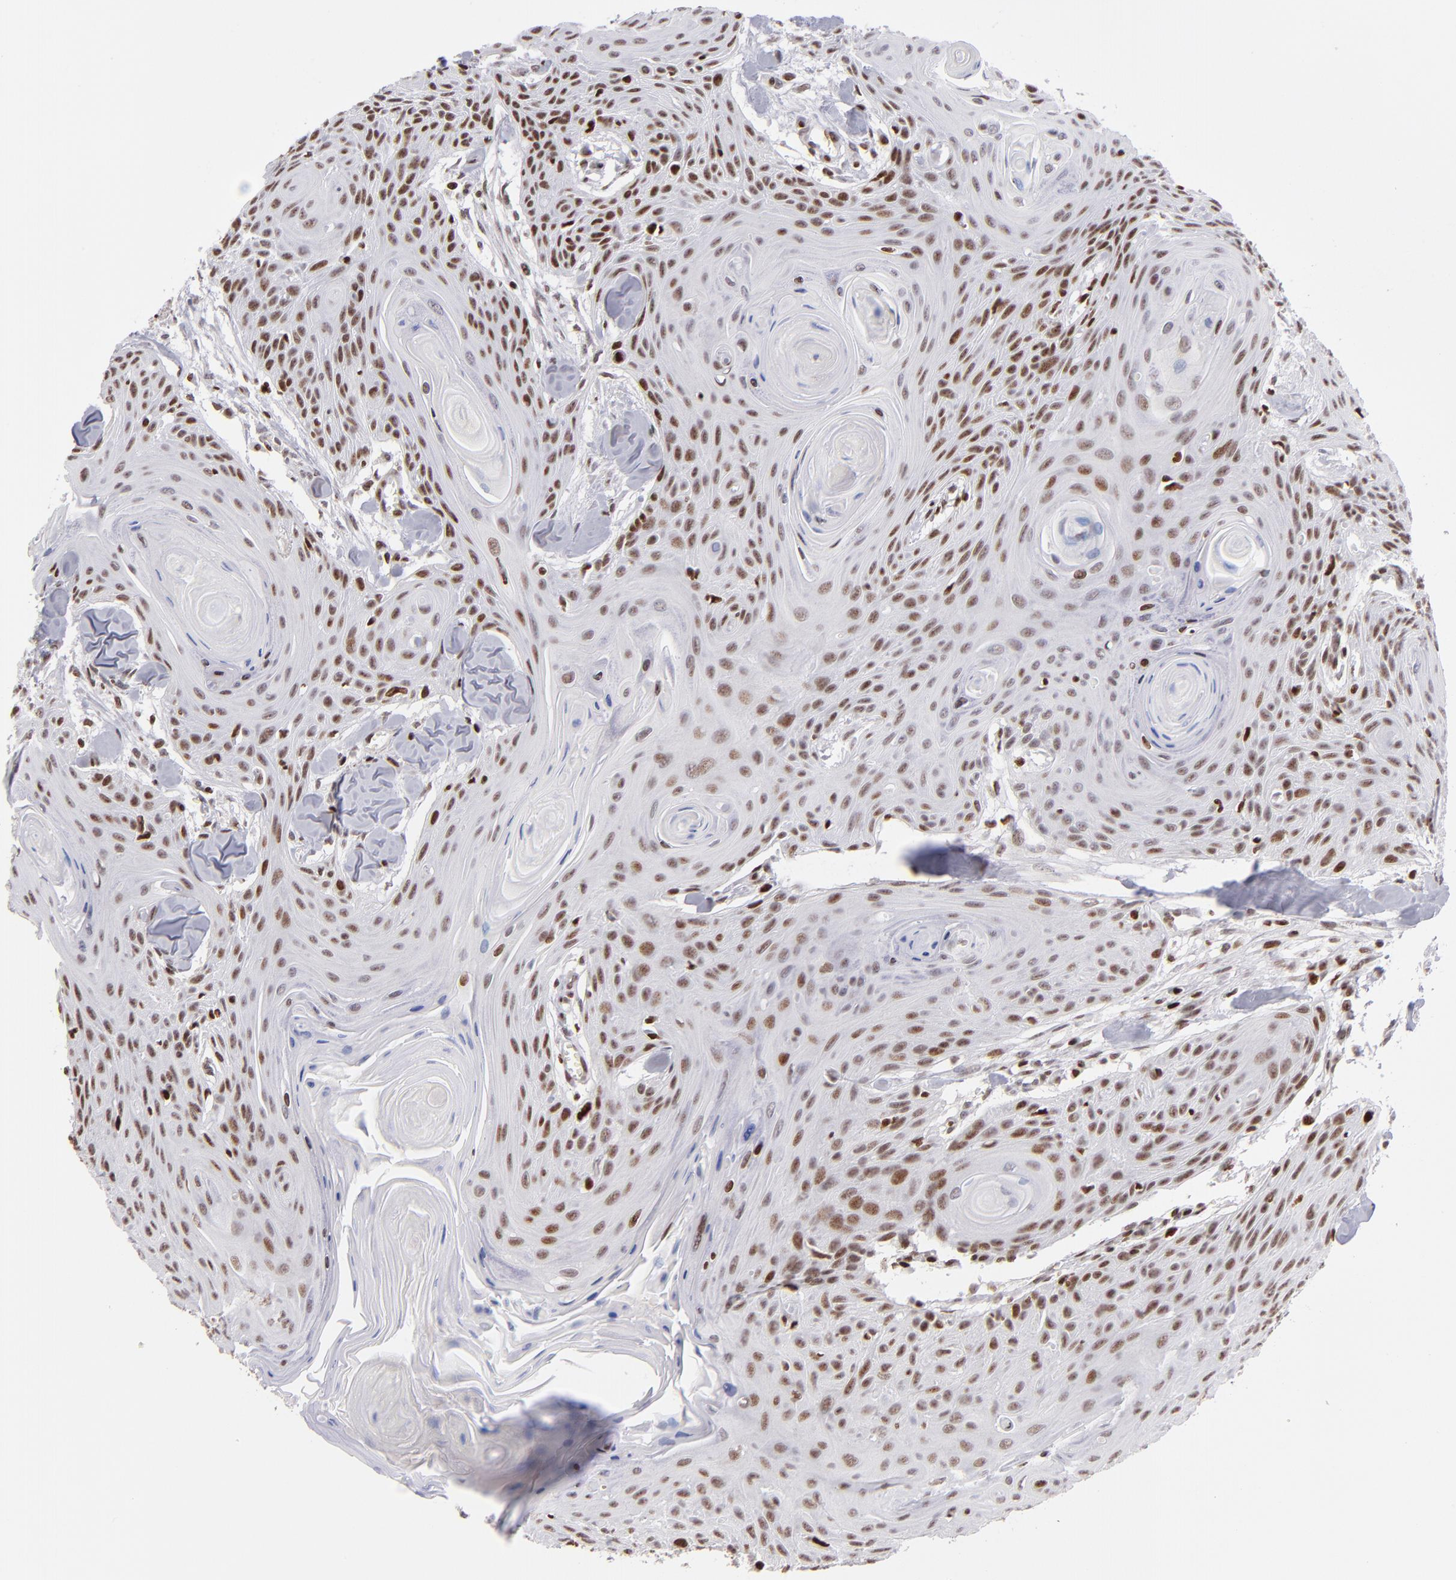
{"staining": {"intensity": "strong", "quantity": ">75%", "location": "nuclear"}, "tissue": "head and neck cancer", "cell_type": "Tumor cells", "image_type": "cancer", "snomed": [{"axis": "morphology", "description": "Squamous cell carcinoma, NOS"}, {"axis": "morphology", "description": "Squamous cell carcinoma, metastatic, NOS"}, {"axis": "topography", "description": "Lymph node"}, {"axis": "topography", "description": "Salivary gland"}, {"axis": "topography", "description": "Head-Neck"}], "caption": "Protein staining of metastatic squamous cell carcinoma (head and neck) tissue reveals strong nuclear staining in about >75% of tumor cells.", "gene": "POLA1", "patient": {"sex": "female", "age": 74}}